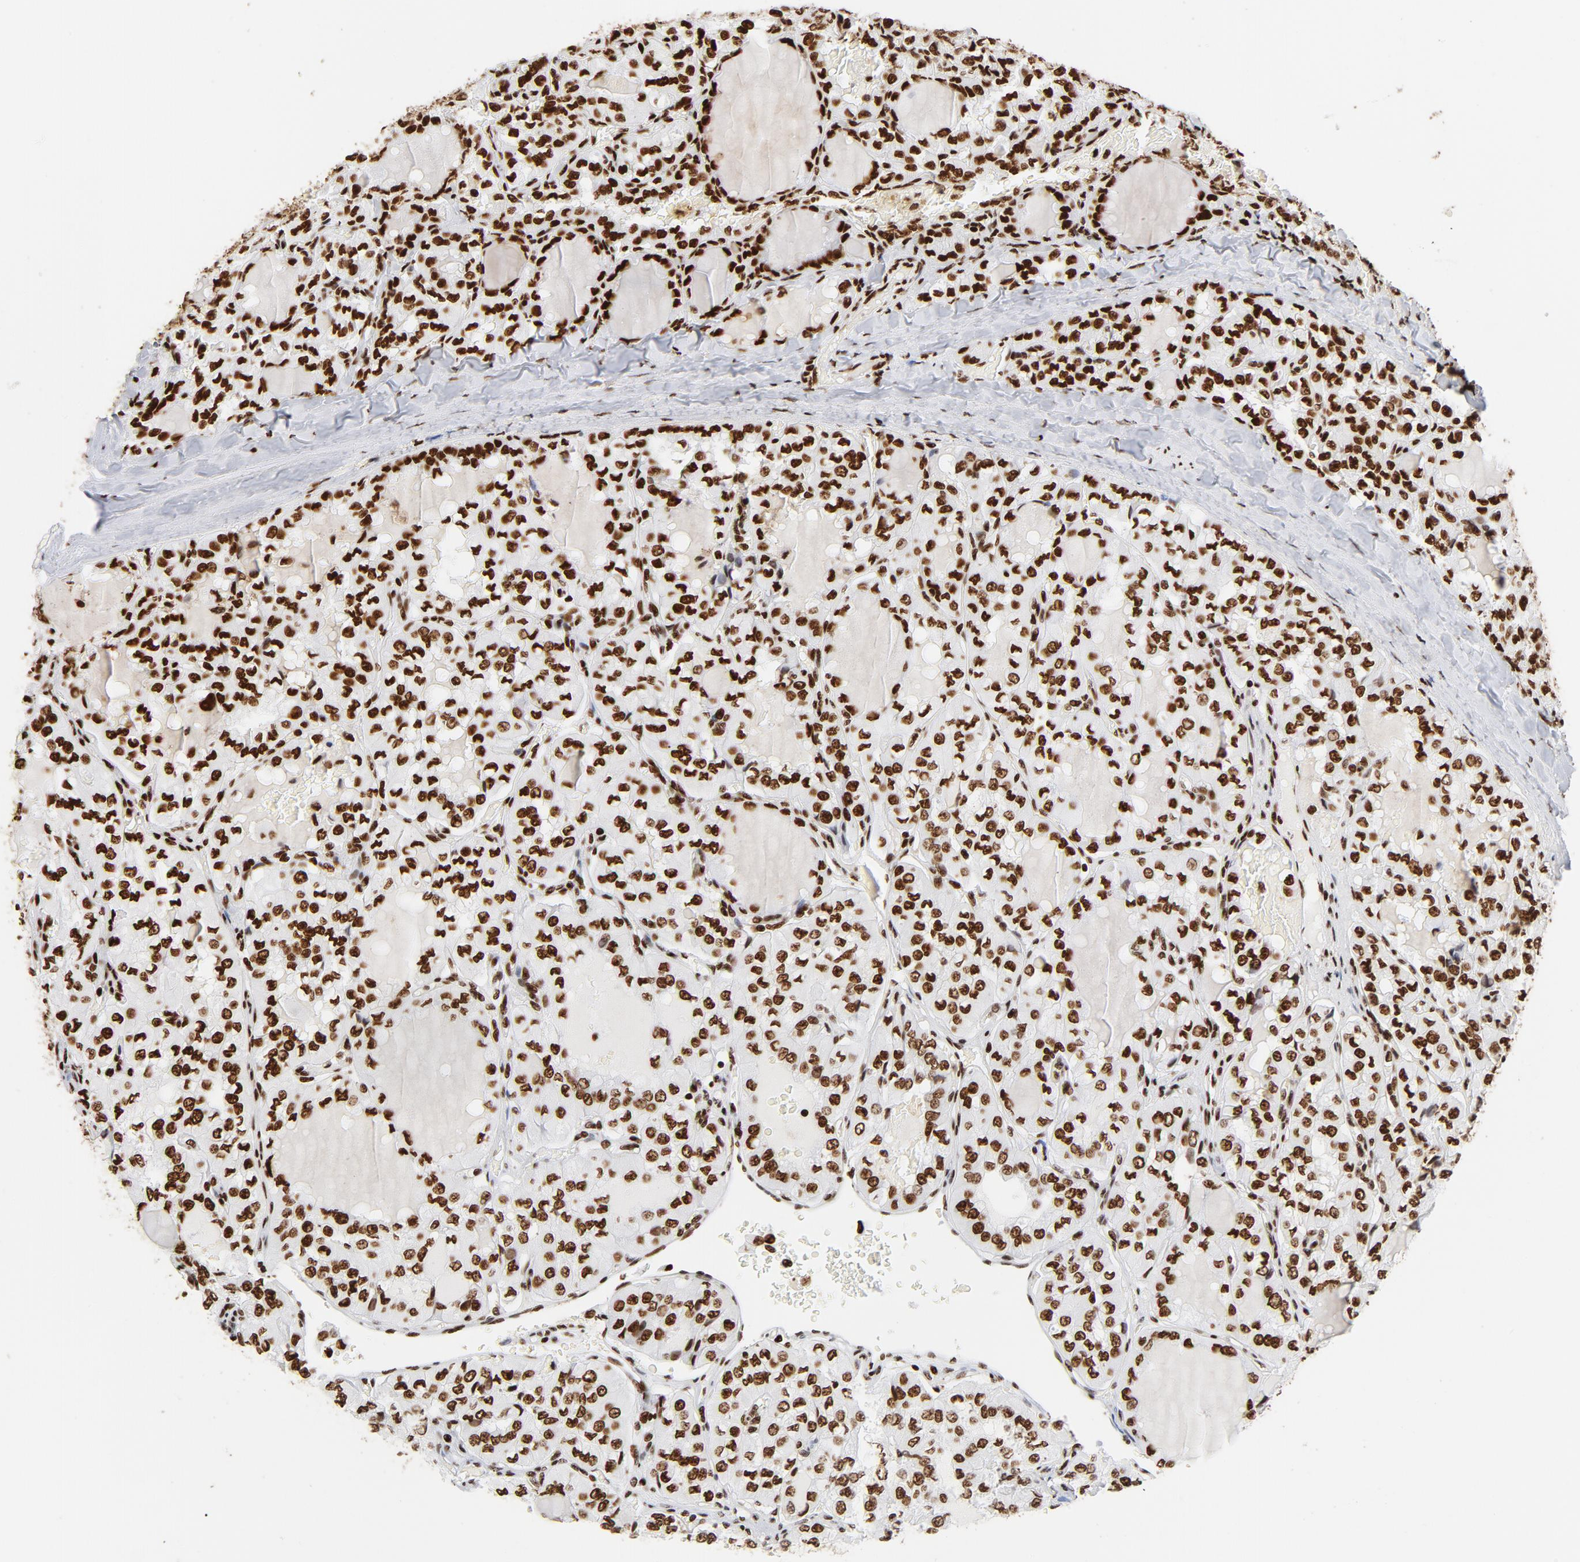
{"staining": {"intensity": "strong", "quantity": ">75%", "location": "nuclear"}, "tissue": "thyroid cancer", "cell_type": "Tumor cells", "image_type": "cancer", "snomed": [{"axis": "morphology", "description": "Papillary adenocarcinoma, NOS"}, {"axis": "topography", "description": "Thyroid gland"}], "caption": "Immunohistochemistry (IHC) (DAB) staining of human thyroid cancer (papillary adenocarcinoma) reveals strong nuclear protein positivity in approximately >75% of tumor cells.", "gene": "XRCC6", "patient": {"sex": "male", "age": 20}}